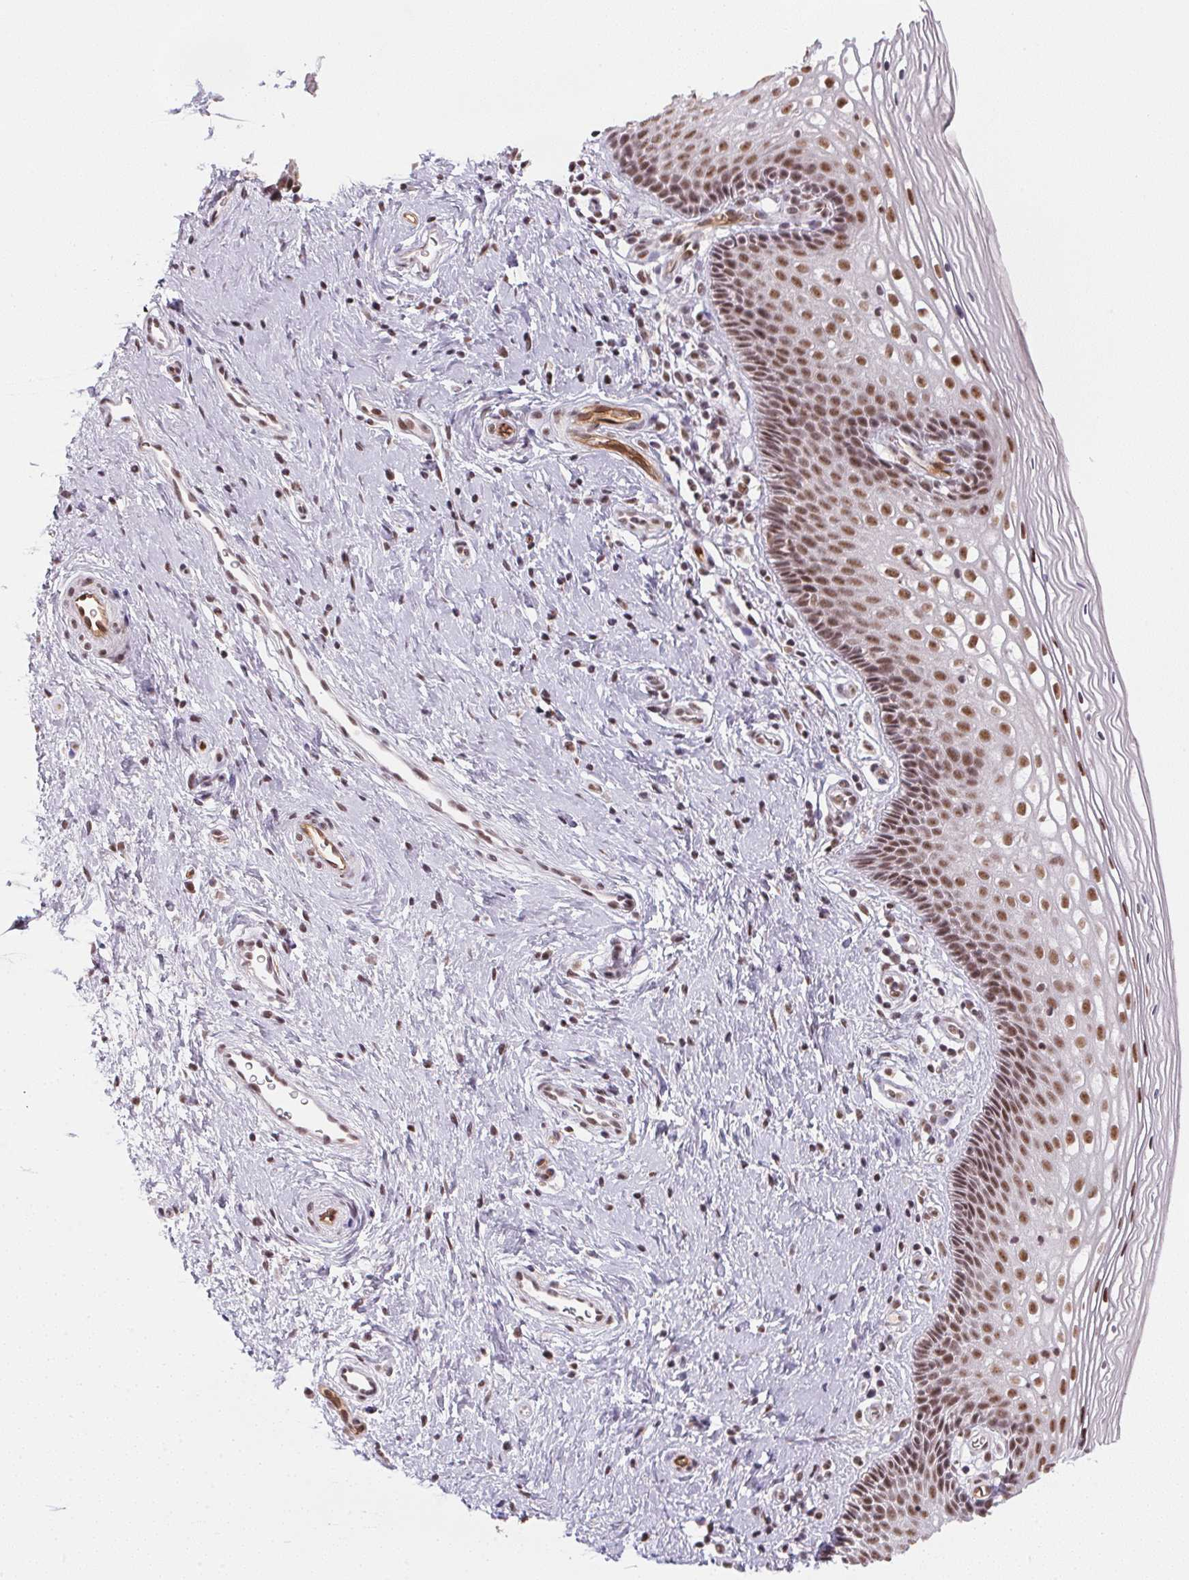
{"staining": {"intensity": "moderate", "quantity": ">75%", "location": "cytoplasmic/membranous,nuclear"}, "tissue": "cervix", "cell_type": "Glandular cells", "image_type": "normal", "snomed": [{"axis": "morphology", "description": "Normal tissue, NOS"}, {"axis": "topography", "description": "Cervix"}], "caption": "A high-resolution image shows immunohistochemistry staining of benign cervix, which exhibits moderate cytoplasmic/membranous,nuclear positivity in approximately >75% of glandular cells.", "gene": "SRSF7", "patient": {"sex": "female", "age": 34}}